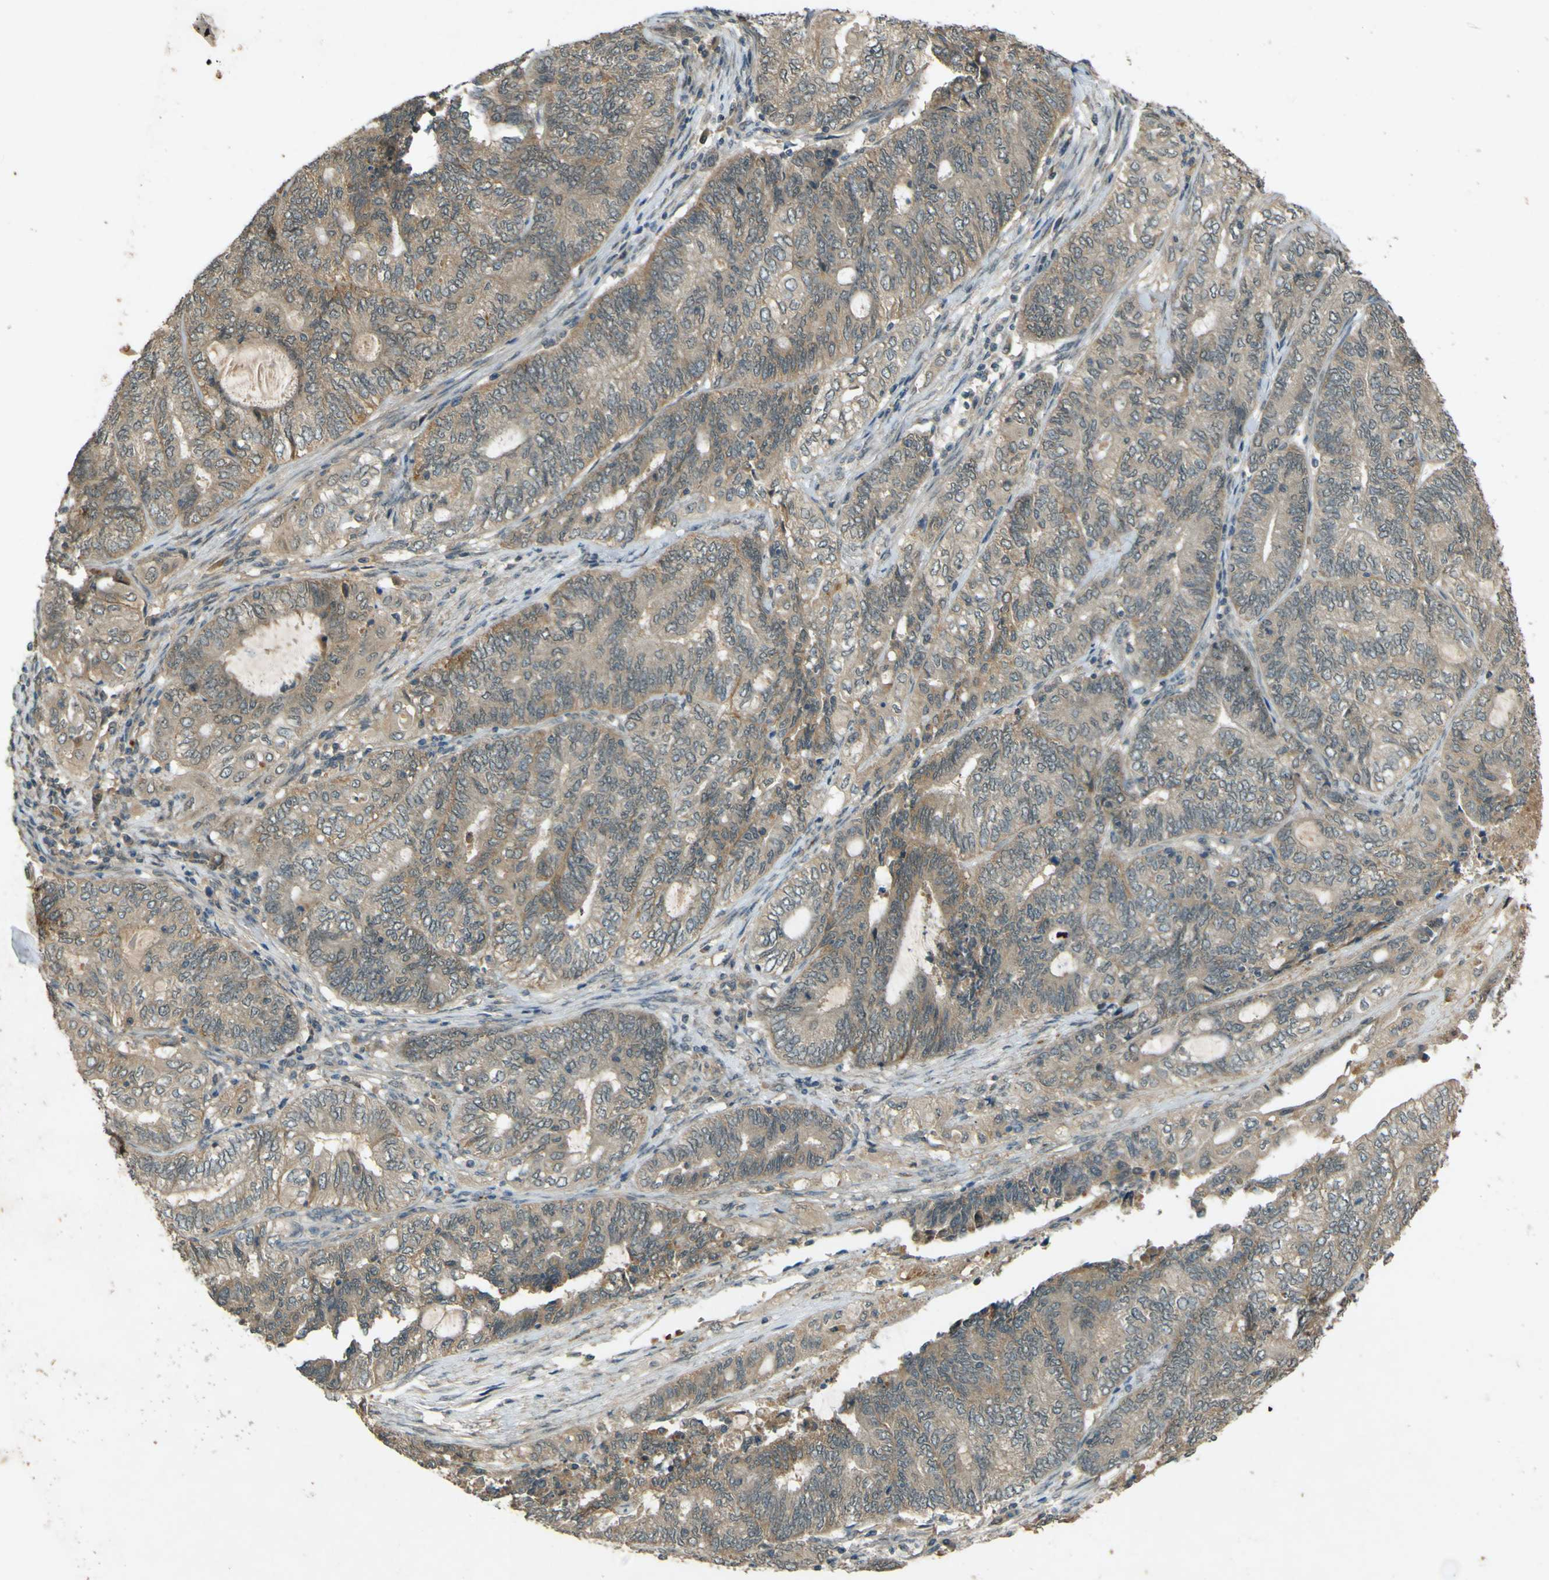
{"staining": {"intensity": "weak", "quantity": ">75%", "location": "cytoplasmic/membranous"}, "tissue": "endometrial cancer", "cell_type": "Tumor cells", "image_type": "cancer", "snomed": [{"axis": "morphology", "description": "Adenocarcinoma, NOS"}, {"axis": "topography", "description": "Uterus"}, {"axis": "topography", "description": "Endometrium"}], "caption": "This image exhibits immunohistochemistry staining of adenocarcinoma (endometrial), with low weak cytoplasmic/membranous expression in about >75% of tumor cells.", "gene": "MPDZ", "patient": {"sex": "female", "age": 70}}